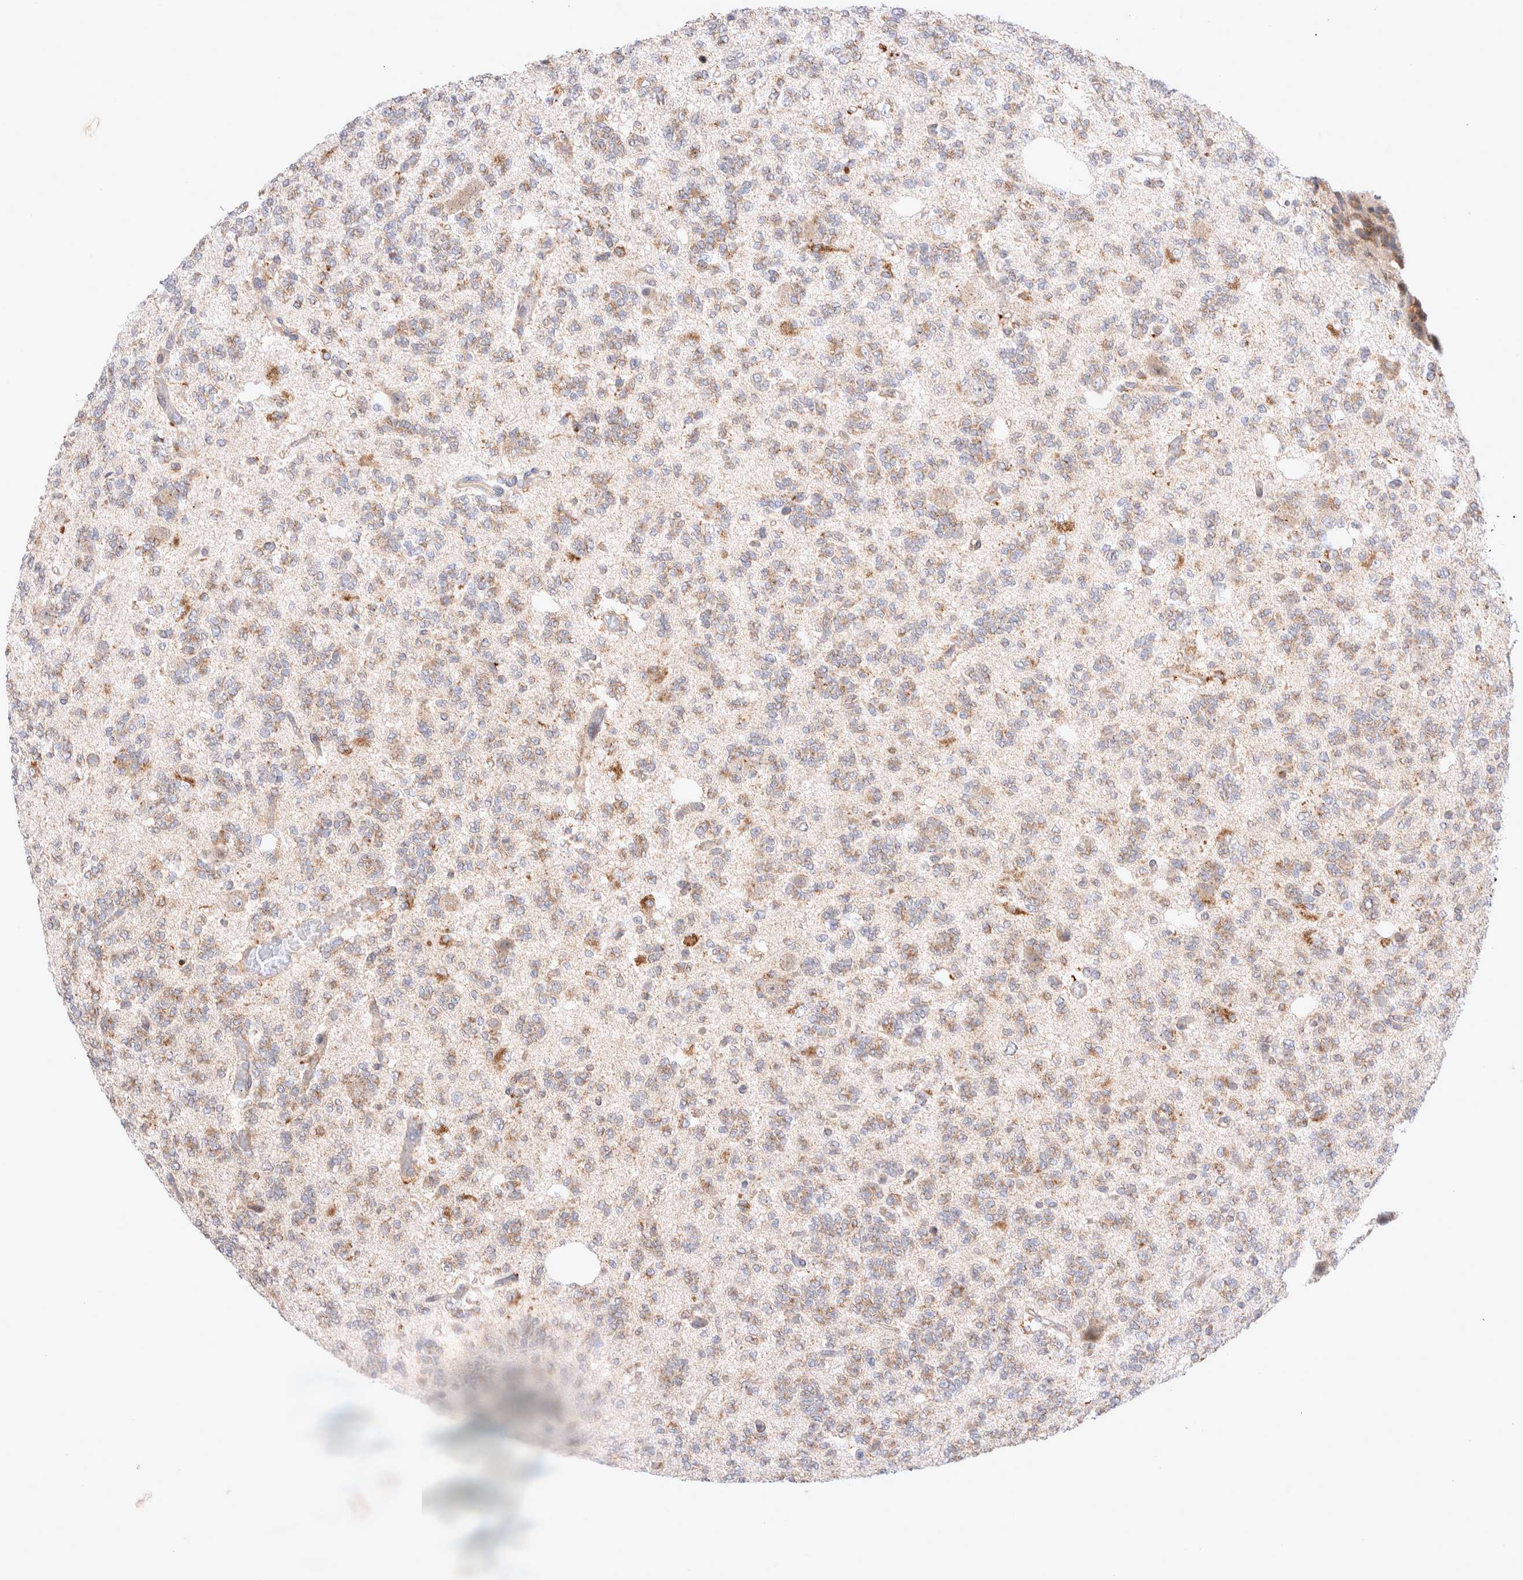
{"staining": {"intensity": "weak", "quantity": ">75%", "location": "cytoplasmic/membranous"}, "tissue": "glioma", "cell_type": "Tumor cells", "image_type": "cancer", "snomed": [{"axis": "morphology", "description": "Glioma, malignant, Low grade"}, {"axis": "topography", "description": "Brain"}], "caption": "Protein expression analysis of human malignant glioma (low-grade) reveals weak cytoplasmic/membranous positivity in approximately >75% of tumor cells.", "gene": "NPC1", "patient": {"sex": "male", "age": 38}}